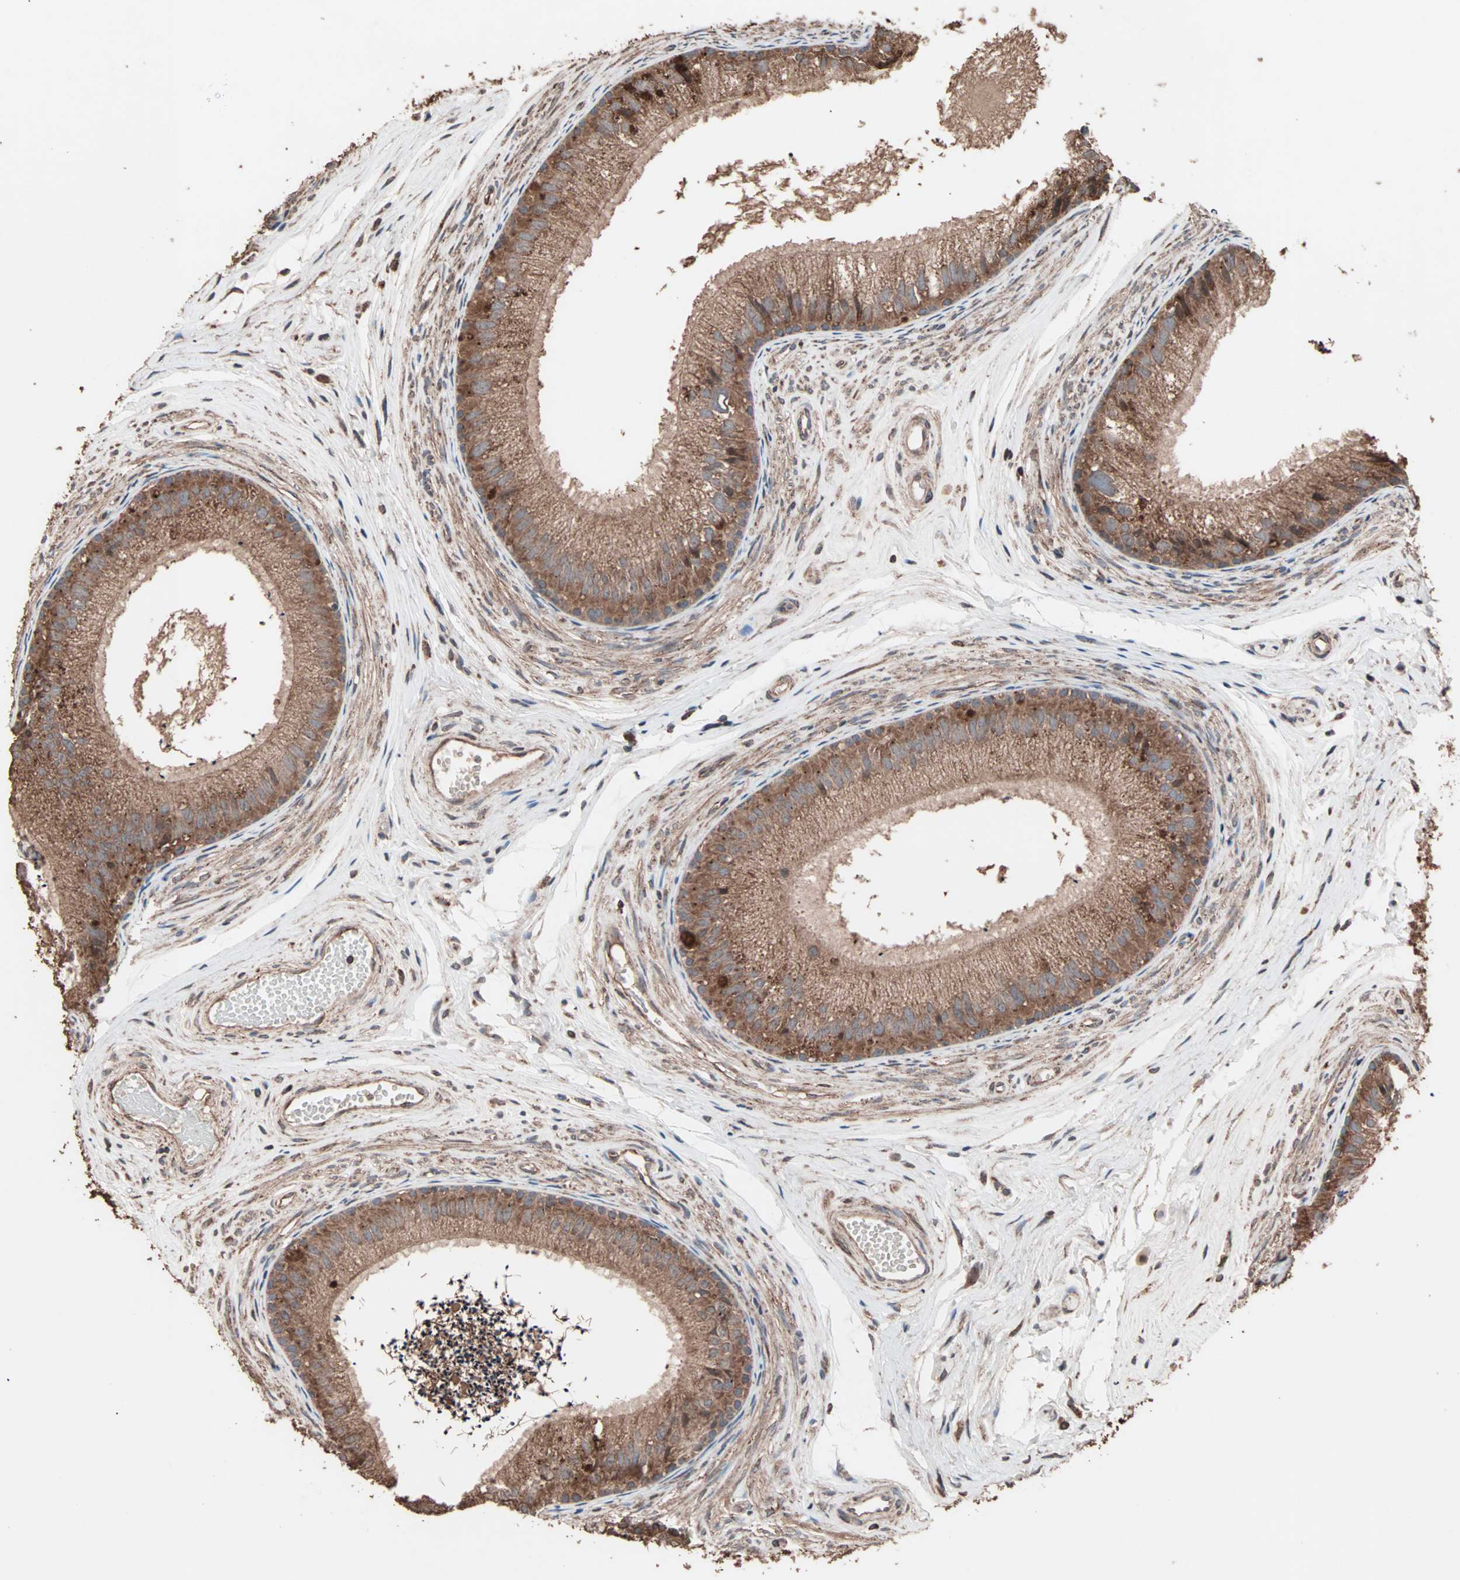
{"staining": {"intensity": "strong", "quantity": ">75%", "location": "cytoplasmic/membranous"}, "tissue": "epididymis", "cell_type": "Glandular cells", "image_type": "normal", "snomed": [{"axis": "morphology", "description": "Normal tissue, NOS"}, {"axis": "topography", "description": "Epididymis"}], "caption": "A high amount of strong cytoplasmic/membranous positivity is identified in about >75% of glandular cells in normal epididymis. The staining was performed using DAB to visualize the protein expression in brown, while the nuclei were stained in blue with hematoxylin (Magnification: 20x).", "gene": "MRPL2", "patient": {"sex": "male", "age": 56}}